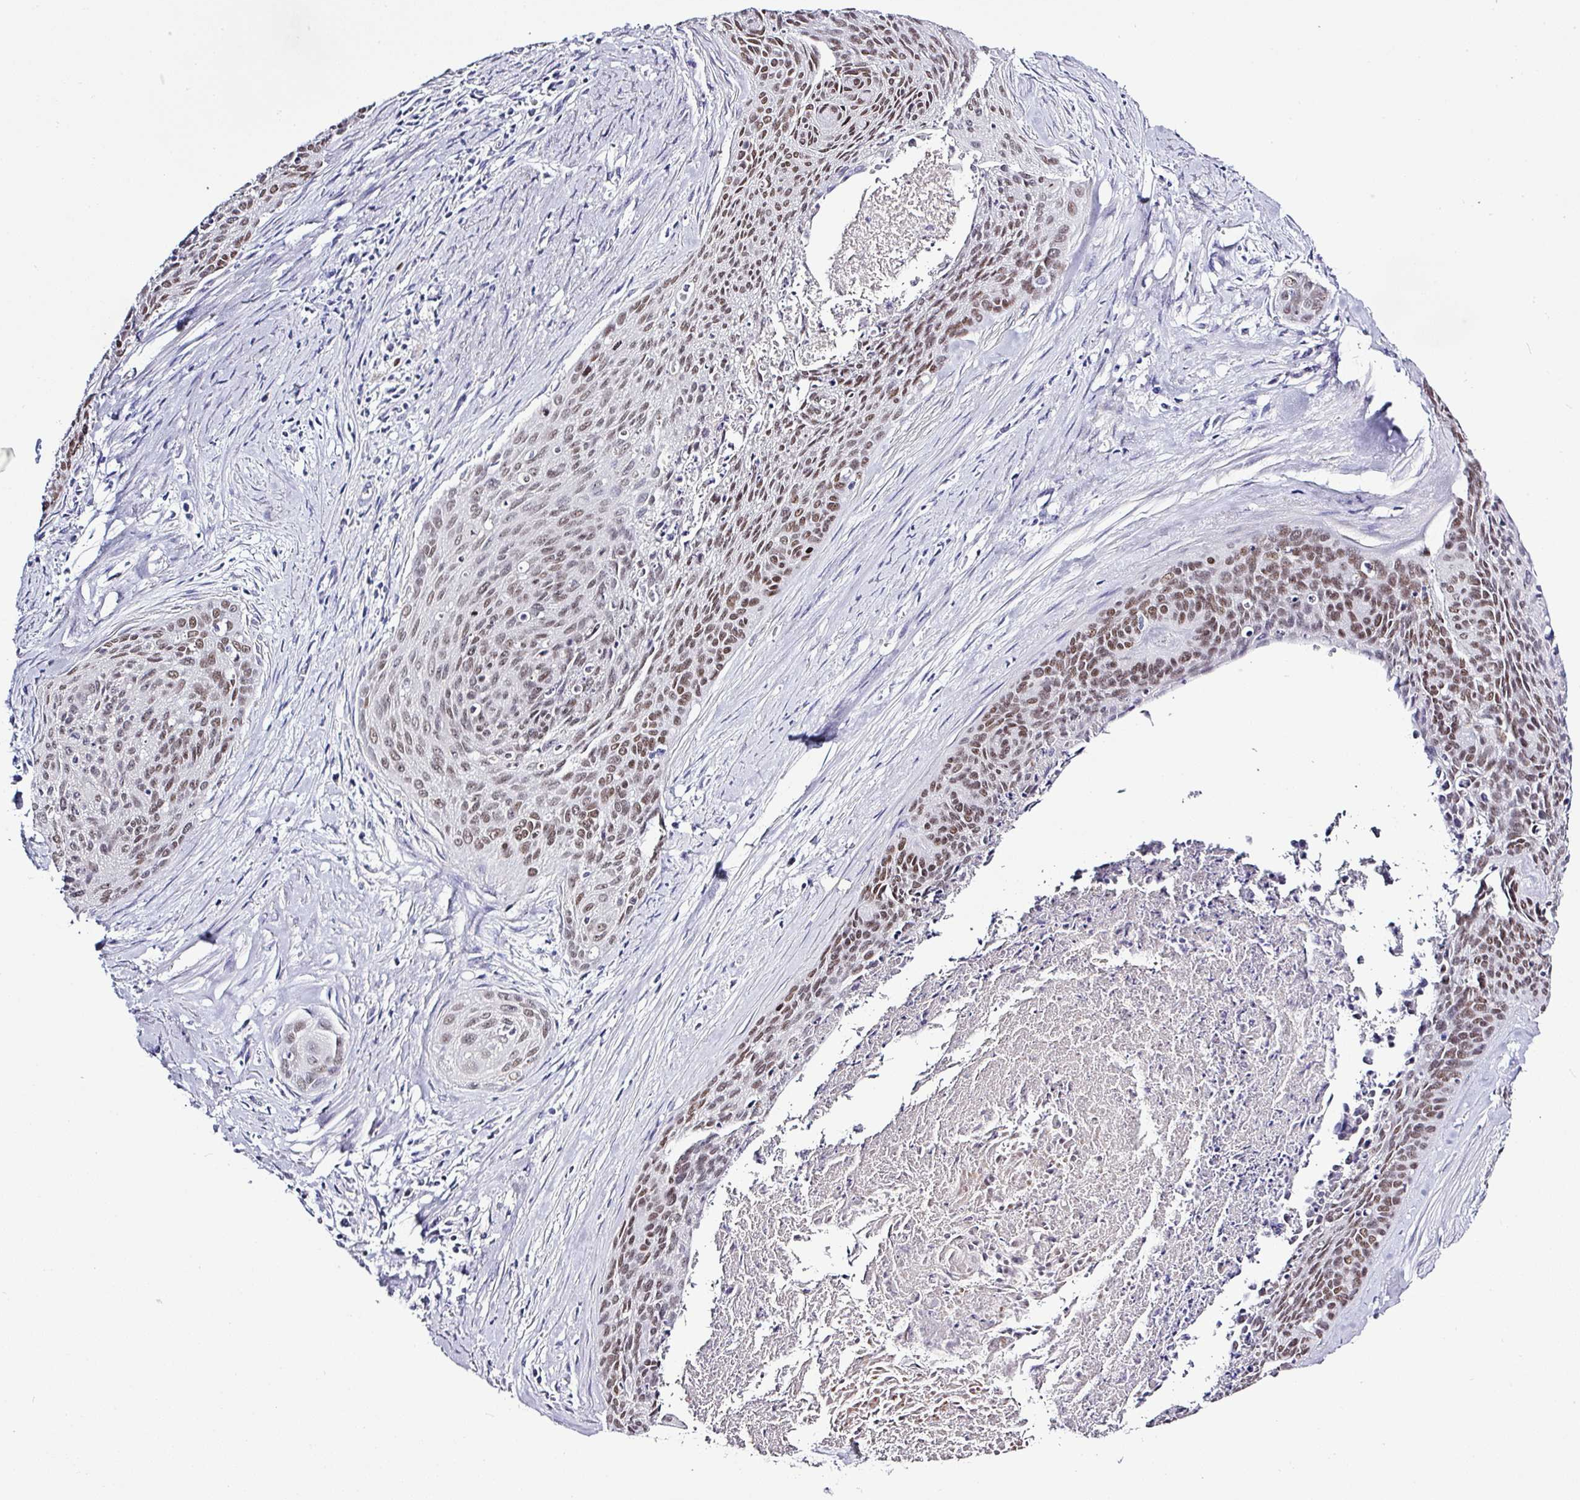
{"staining": {"intensity": "moderate", "quantity": "25%-75%", "location": "nuclear"}, "tissue": "cervical cancer", "cell_type": "Tumor cells", "image_type": "cancer", "snomed": [{"axis": "morphology", "description": "Squamous cell carcinoma, NOS"}, {"axis": "topography", "description": "Cervix"}], "caption": "Moderate nuclear protein staining is appreciated in approximately 25%-75% of tumor cells in squamous cell carcinoma (cervical).", "gene": "BCL11A", "patient": {"sex": "female", "age": 55}}